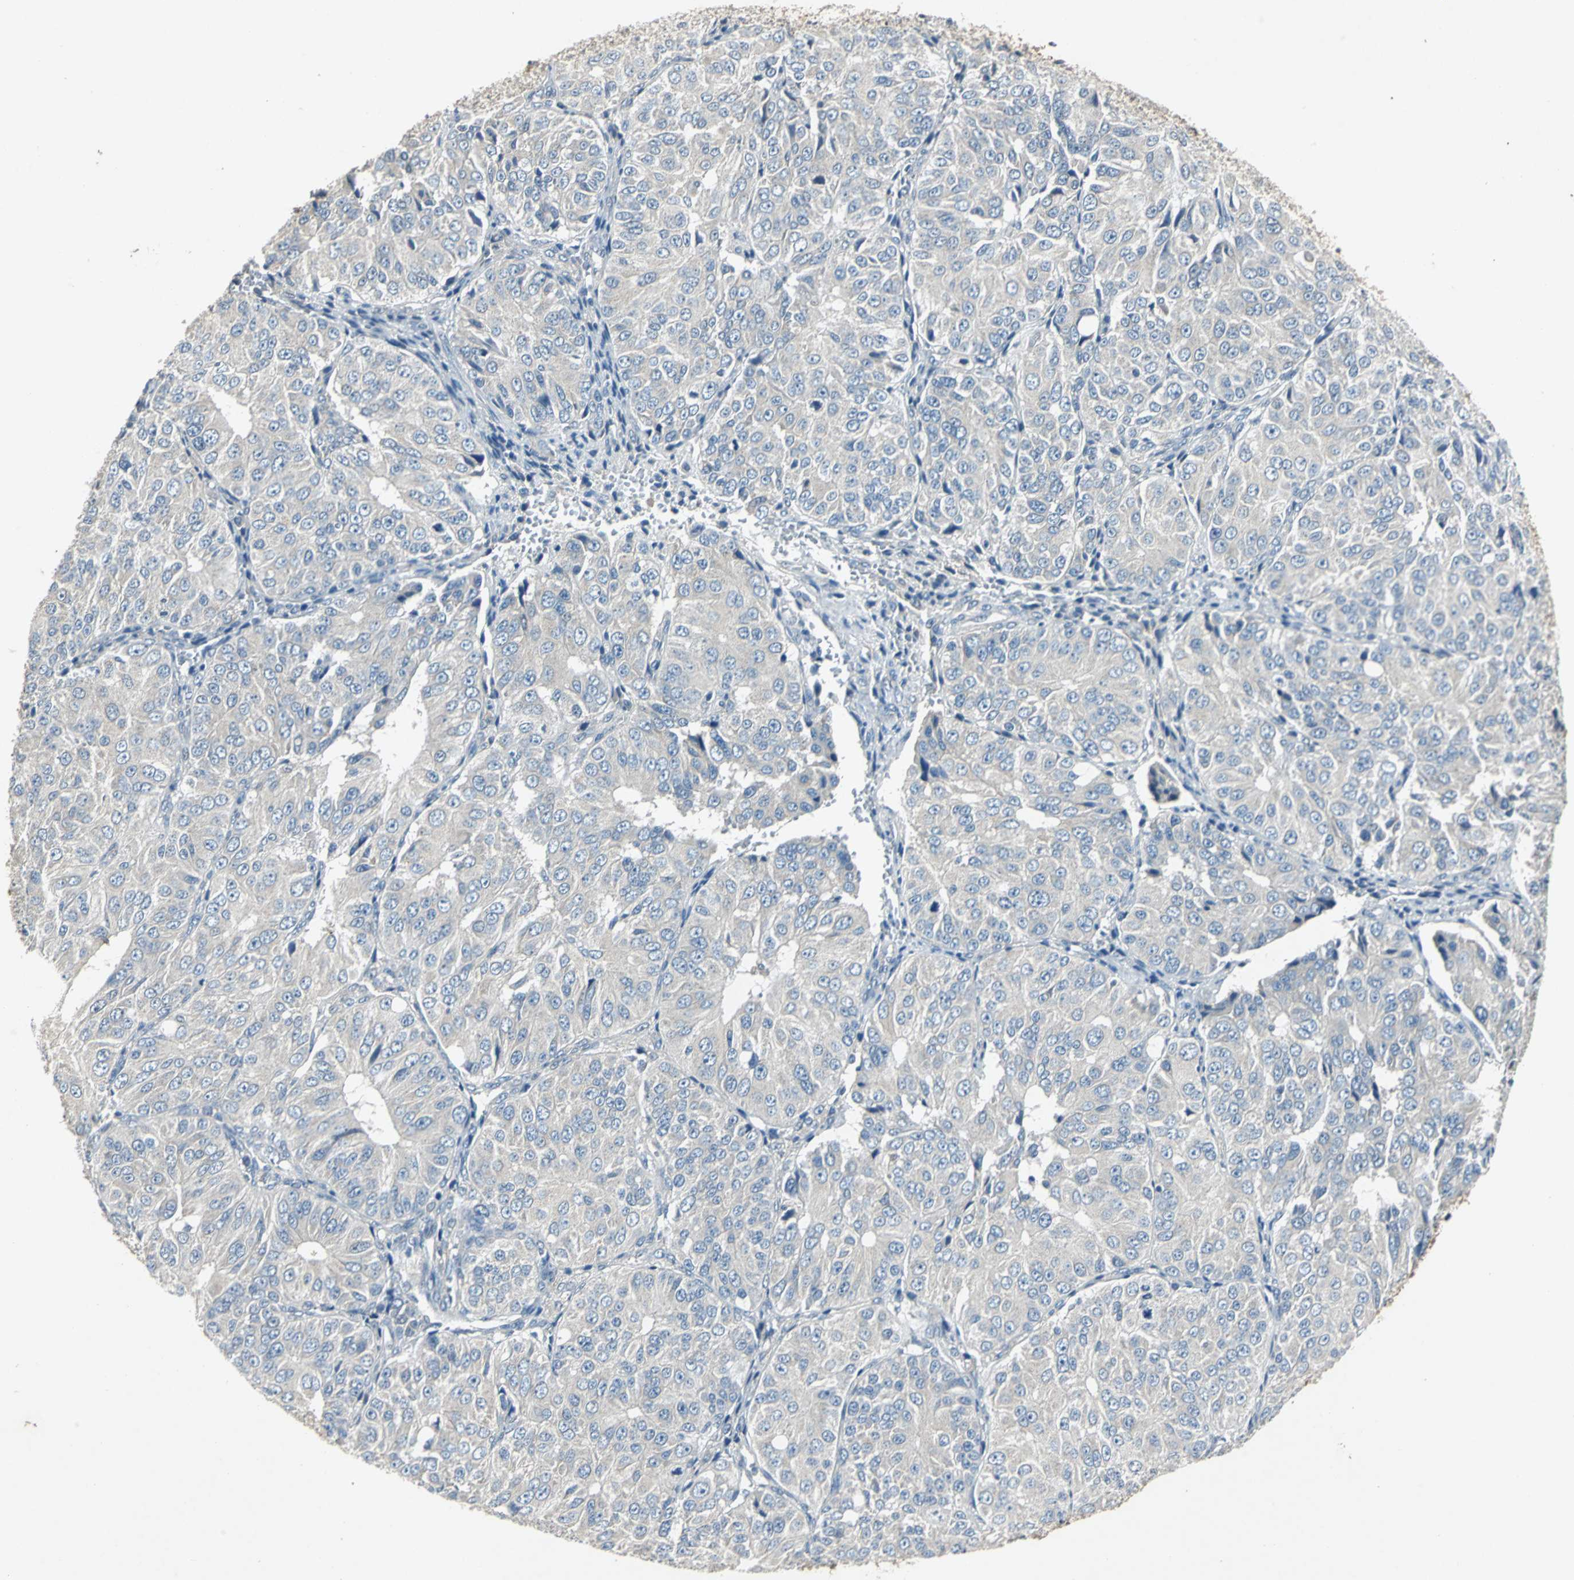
{"staining": {"intensity": "negative", "quantity": "none", "location": "none"}, "tissue": "ovarian cancer", "cell_type": "Tumor cells", "image_type": "cancer", "snomed": [{"axis": "morphology", "description": "Carcinoma, endometroid"}, {"axis": "topography", "description": "Ovary"}], "caption": "Ovarian cancer (endometroid carcinoma) was stained to show a protein in brown. There is no significant positivity in tumor cells. (DAB immunohistochemistry with hematoxylin counter stain).", "gene": "SLC2A13", "patient": {"sex": "female", "age": 51}}